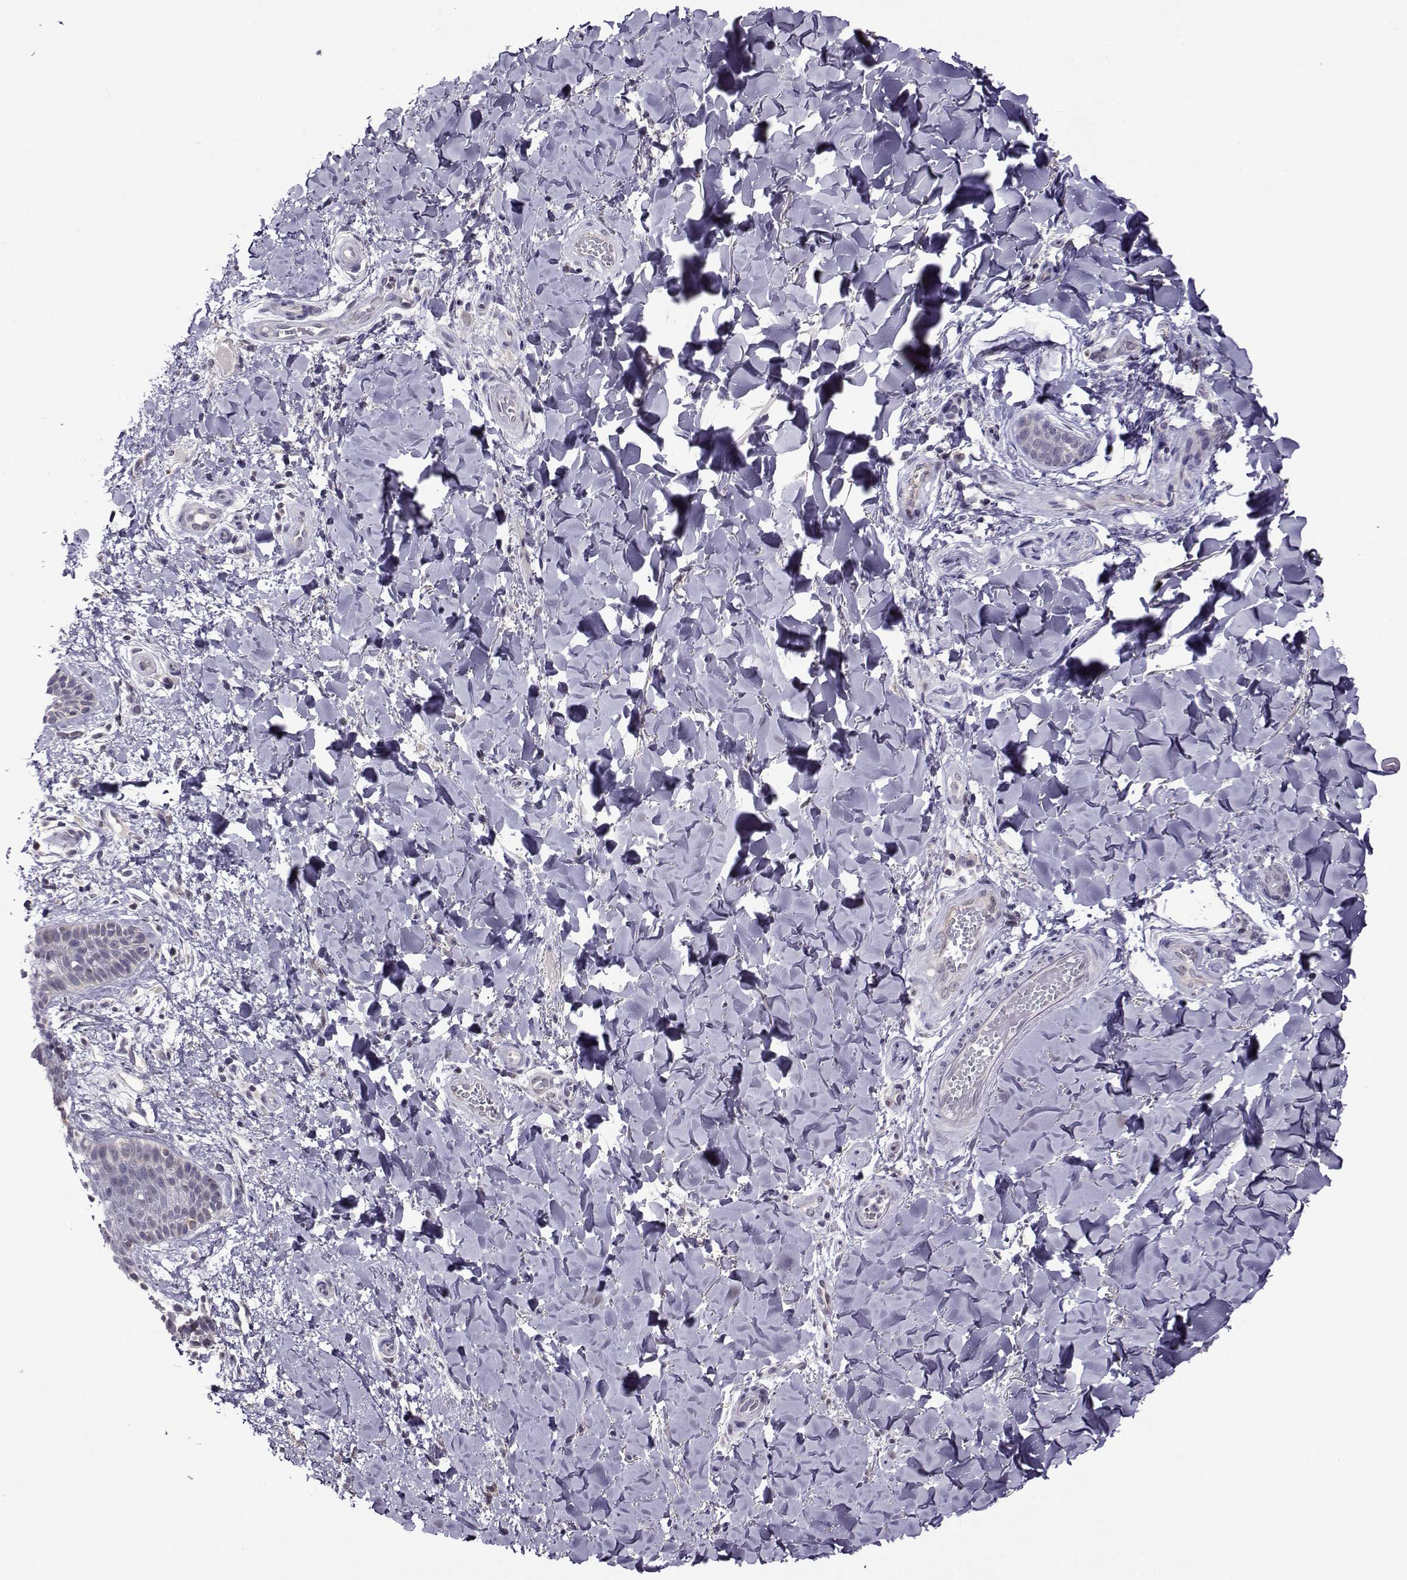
{"staining": {"intensity": "negative", "quantity": "none", "location": "none"}, "tissue": "skin", "cell_type": "Epidermal cells", "image_type": "normal", "snomed": [{"axis": "morphology", "description": "Normal tissue, NOS"}, {"axis": "topography", "description": "Anal"}], "caption": "The image demonstrates no significant staining in epidermal cells of skin. (Stains: DAB (3,3'-diaminobenzidine) immunohistochemistry with hematoxylin counter stain, Microscopy: brightfield microscopy at high magnification).", "gene": "DDX20", "patient": {"sex": "male", "age": 36}}